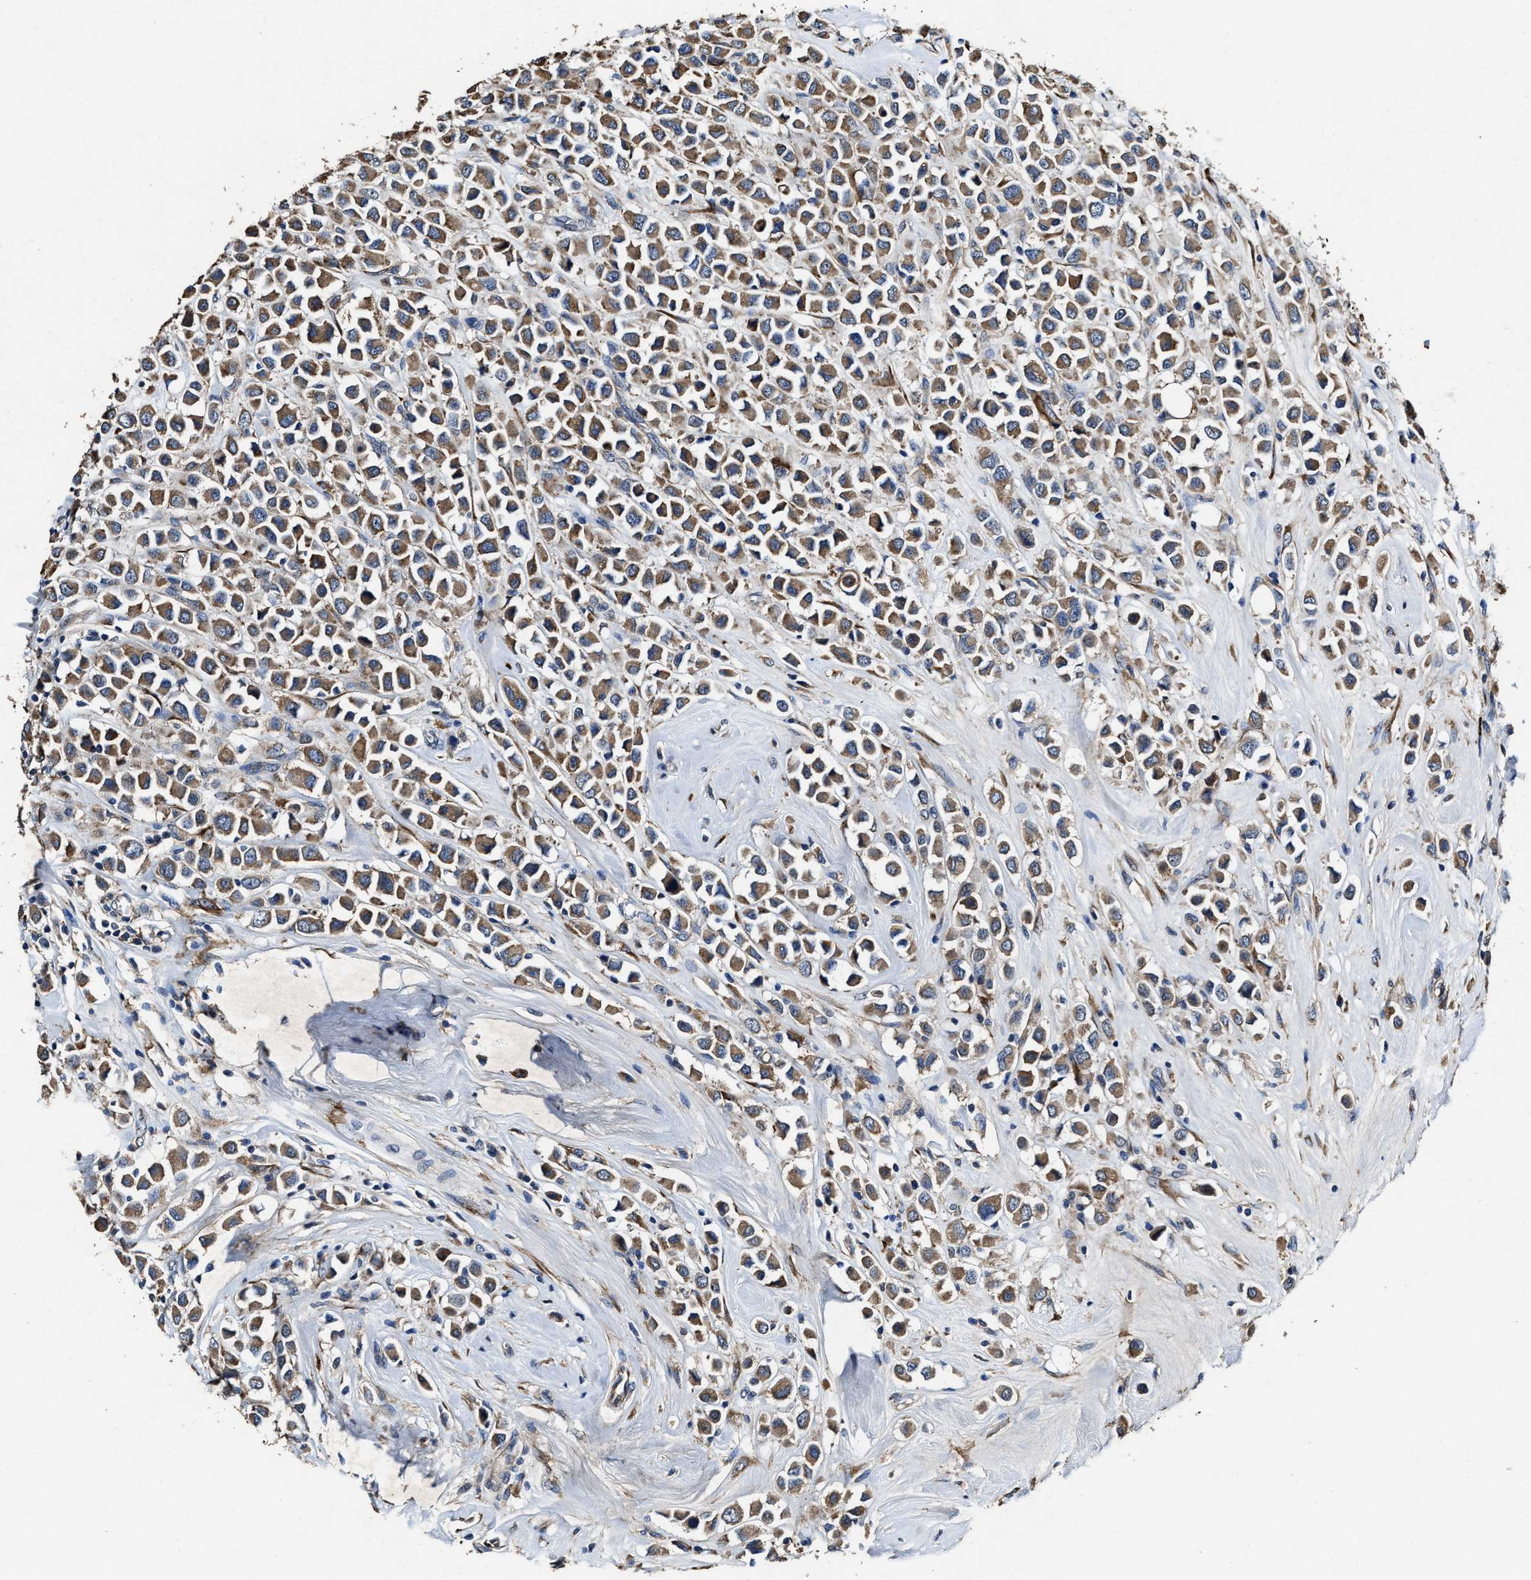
{"staining": {"intensity": "moderate", "quantity": ">75%", "location": "cytoplasmic/membranous"}, "tissue": "breast cancer", "cell_type": "Tumor cells", "image_type": "cancer", "snomed": [{"axis": "morphology", "description": "Duct carcinoma"}, {"axis": "topography", "description": "Breast"}], "caption": "Protein staining of intraductal carcinoma (breast) tissue exhibits moderate cytoplasmic/membranous positivity in about >75% of tumor cells. The protein is shown in brown color, while the nuclei are stained blue.", "gene": "IDNK", "patient": {"sex": "female", "age": 61}}